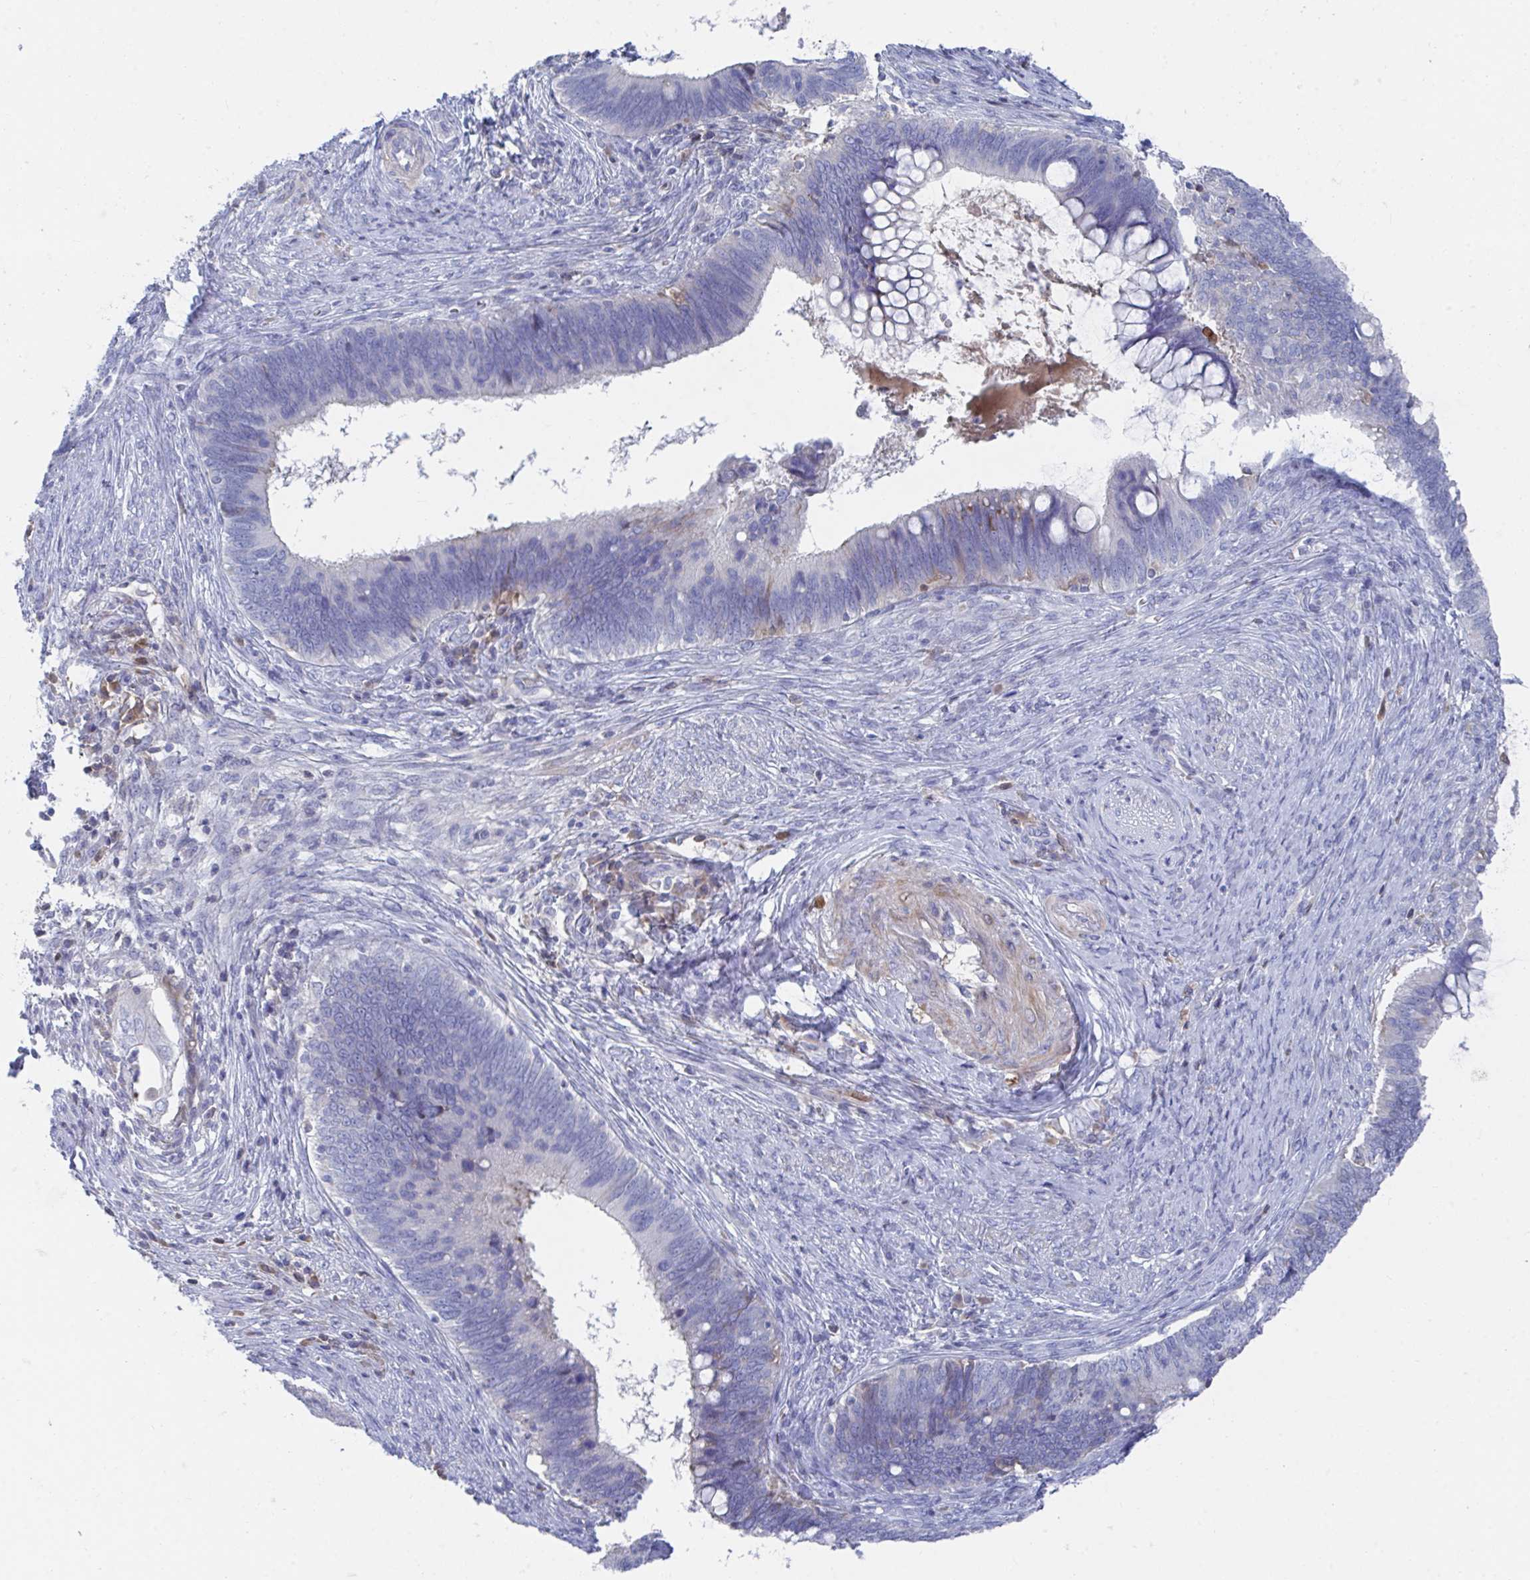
{"staining": {"intensity": "negative", "quantity": "none", "location": "none"}, "tissue": "cervical cancer", "cell_type": "Tumor cells", "image_type": "cancer", "snomed": [{"axis": "morphology", "description": "Adenocarcinoma, NOS"}, {"axis": "topography", "description": "Cervix"}], "caption": "Immunohistochemistry (IHC) of human cervical adenocarcinoma reveals no positivity in tumor cells.", "gene": "TNFAIP6", "patient": {"sex": "female", "age": 42}}